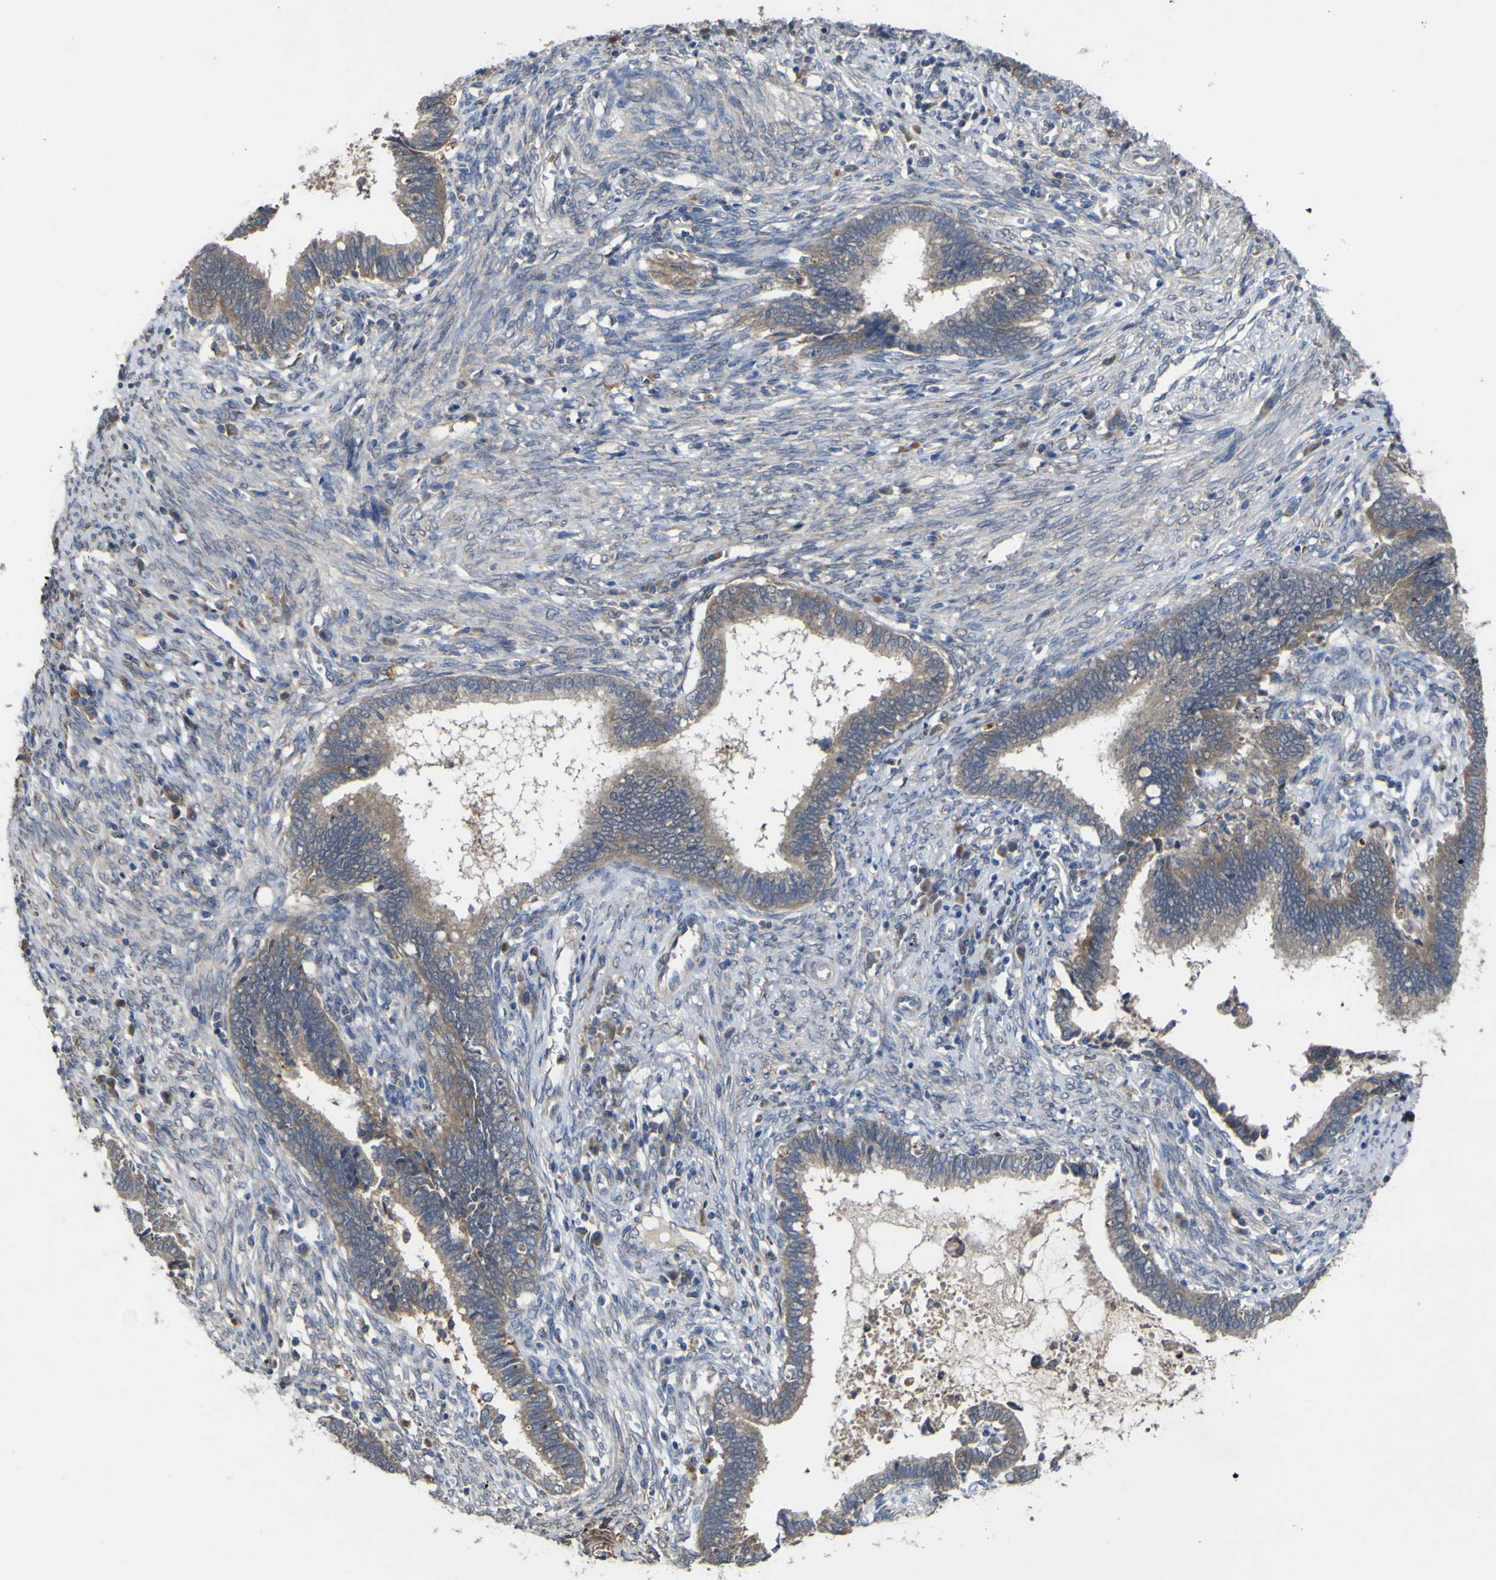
{"staining": {"intensity": "weak", "quantity": ">75%", "location": "cytoplasmic/membranous"}, "tissue": "cervical cancer", "cell_type": "Tumor cells", "image_type": "cancer", "snomed": [{"axis": "morphology", "description": "Adenocarcinoma, NOS"}, {"axis": "topography", "description": "Cervix"}], "caption": "A histopathology image of cervical adenocarcinoma stained for a protein shows weak cytoplasmic/membranous brown staining in tumor cells.", "gene": "IRAK2", "patient": {"sex": "female", "age": 44}}